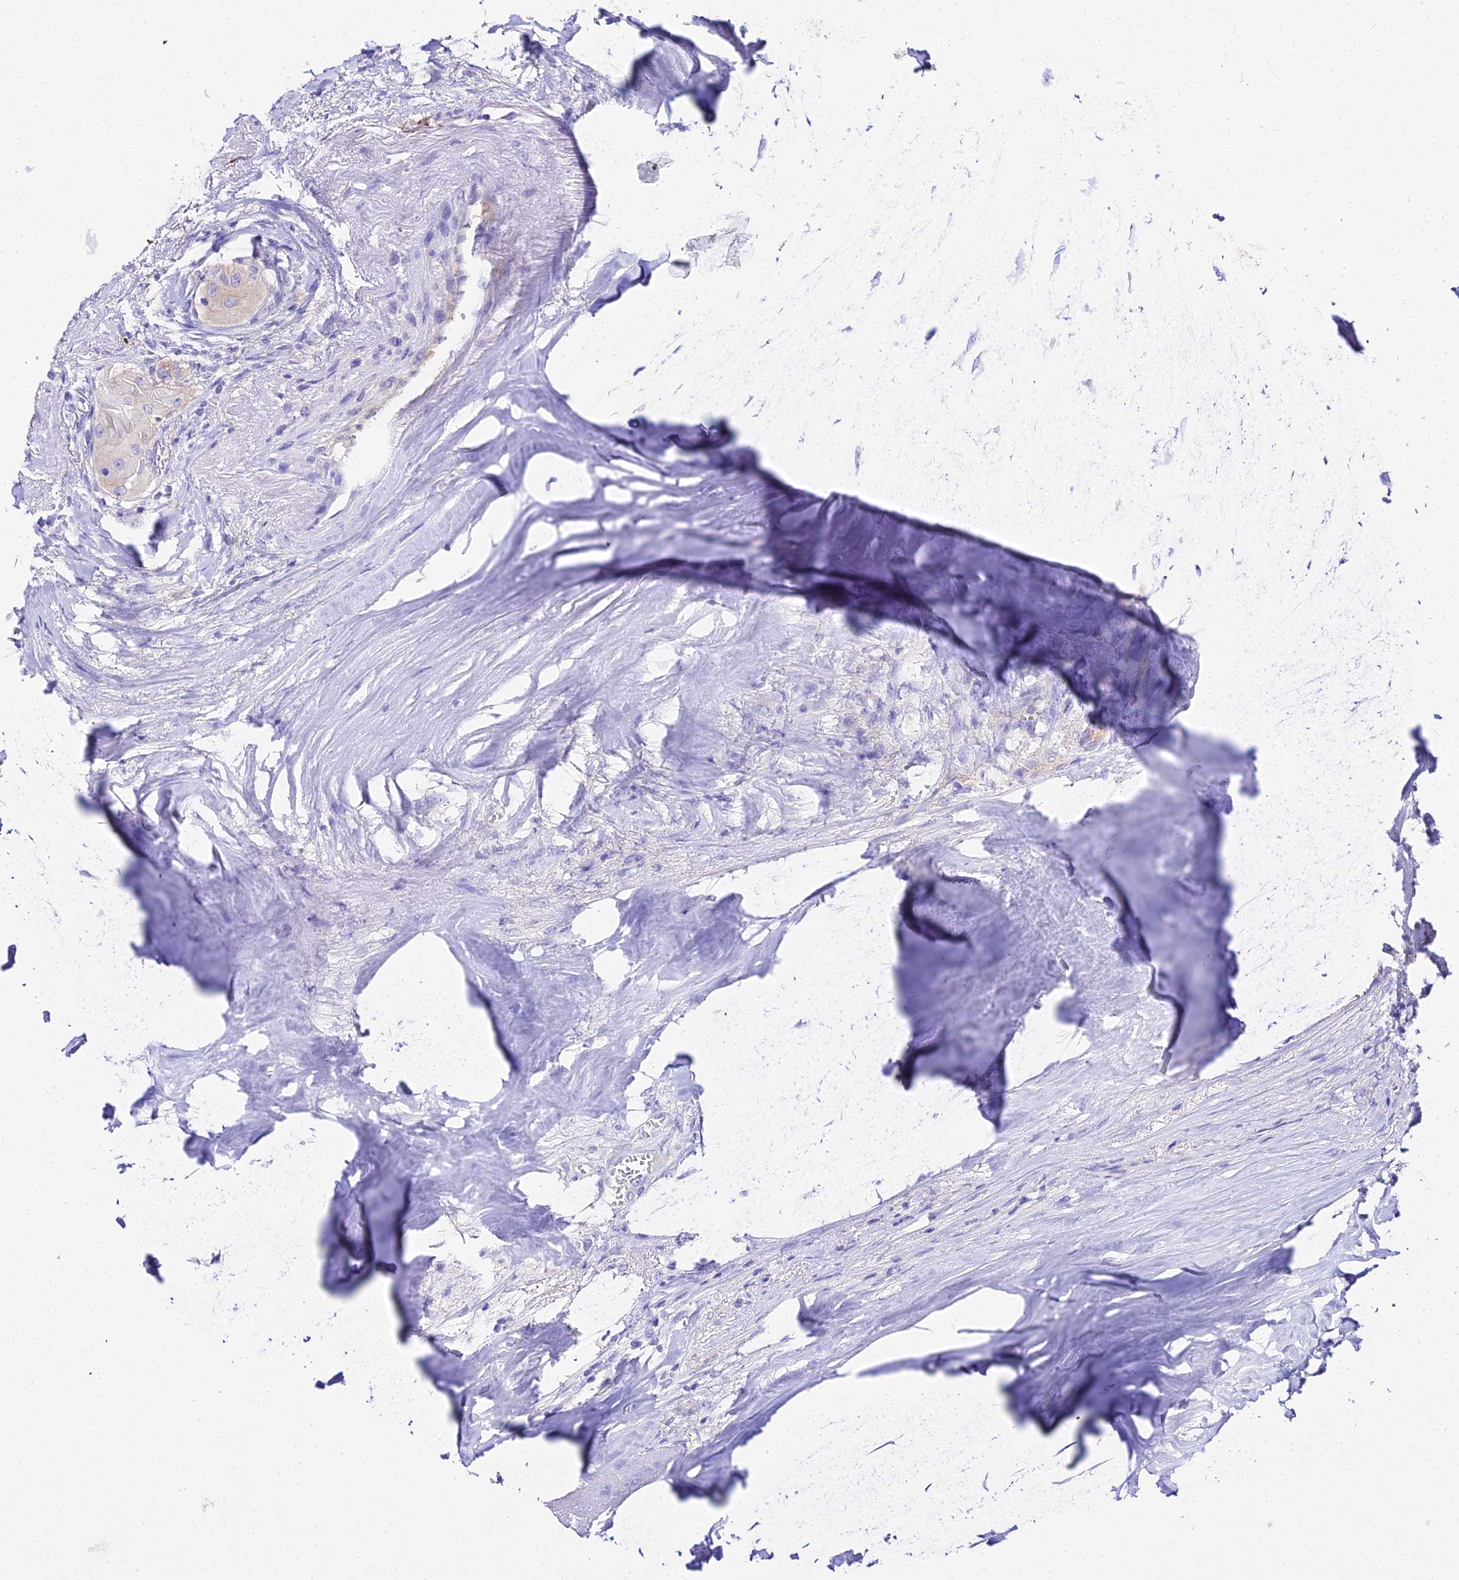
{"staining": {"intensity": "negative", "quantity": "none", "location": "none"}, "tissue": "thyroid cancer", "cell_type": "Tumor cells", "image_type": "cancer", "snomed": [{"axis": "morphology", "description": "Papillary adenocarcinoma, NOS"}, {"axis": "topography", "description": "Thyroid gland"}], "caption": "Immunohistochemistry micrograph of thyroid cancer (papillary adenocarcinoma) stained for a protein (brown), which shows no staining in tumor cells.", "gene": "TUBA3D", "patient": {"sex": "female", "age": 59}}